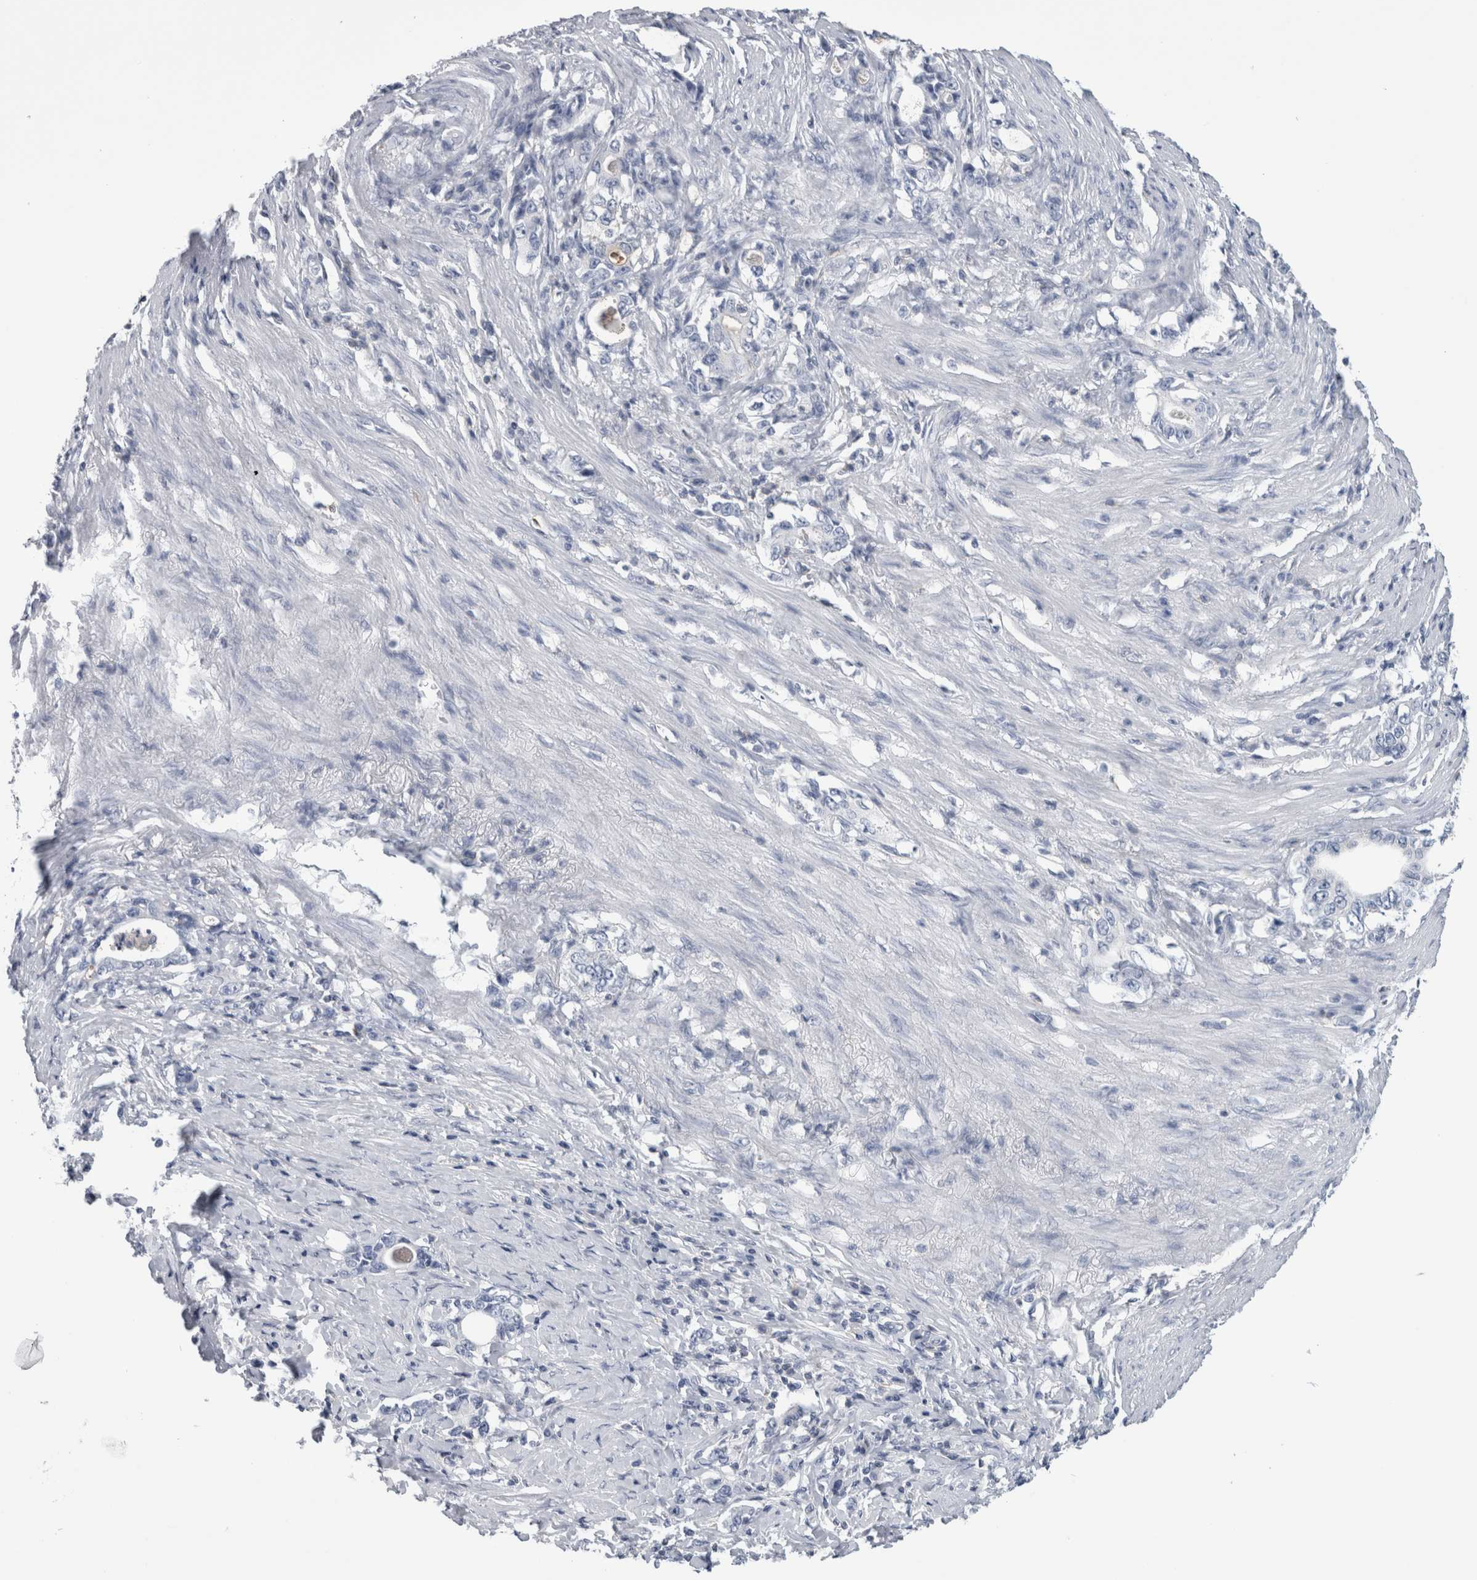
{"staining": {"intensity": "negative", "quantity": "none", "location": "none"}, "tissue": "stomach cancer", "cell_type": "Tumor cells", "image_type": "cancer", "snomed": [{"axis": "morphology", "description": "Adenocarcinoma, NOS"}, {"axis": "topography", "description": "Stomach, lower"}], "caption": "Tumor cells show no significant protein staining in adenocarcinoma (stomach). Nuclei are stained in blue.", "gene": "ANKFY1", "patient": {"sex": "female", "age": 72}}